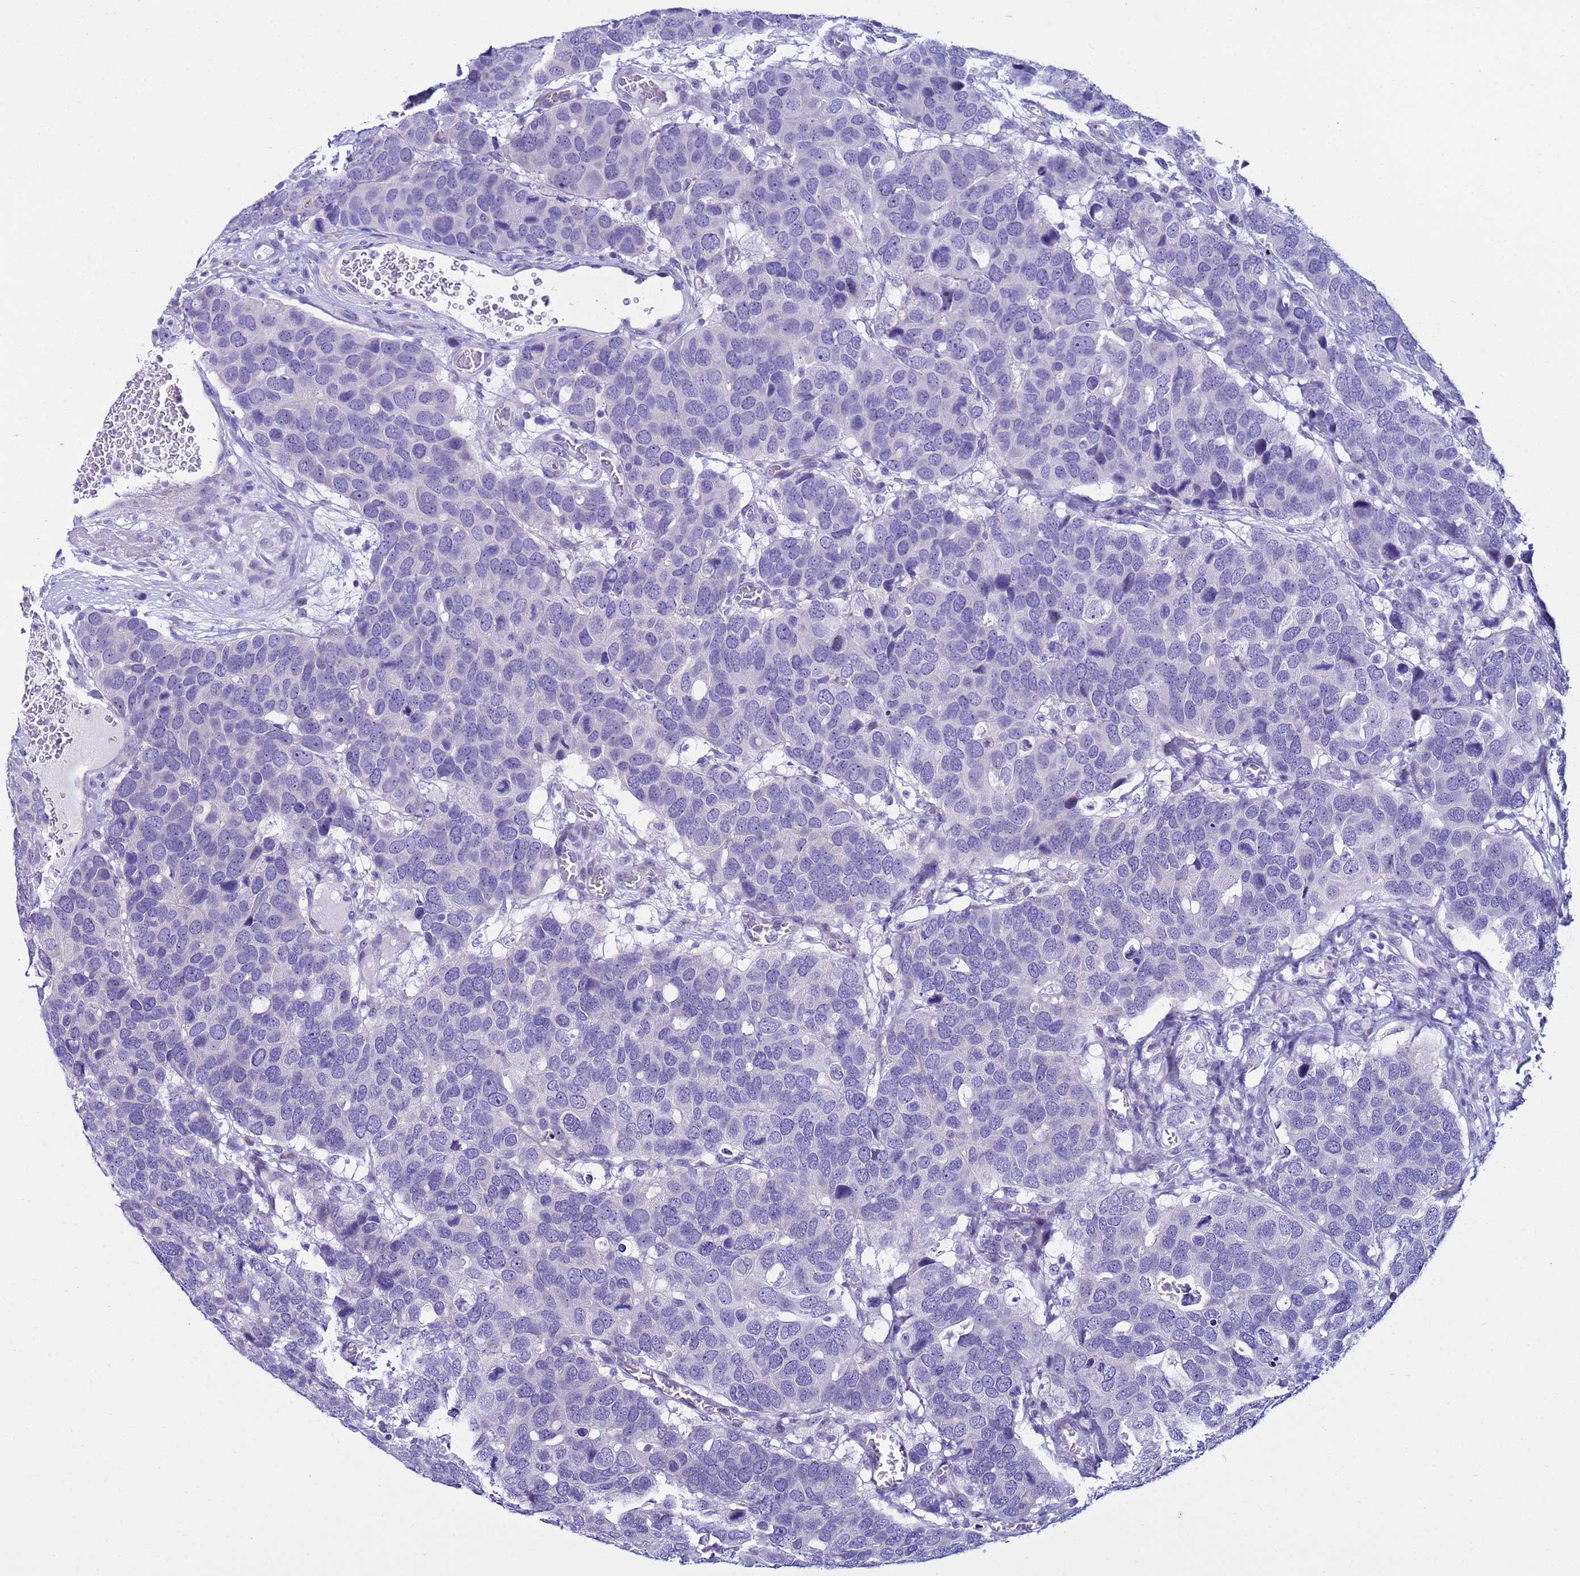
{"staining": {"intensity": "negative", "quantity": "none", "location": "none"}, "tissue": "breast cancer", "cell_type": "Tumor cells", "image_type": "cancer", "snomed": [{"axis": "morphology", "description": "Duct carcinoma"}, {"axis": "topography", "description": "Breast"}], "caption": "This histopathology image is of intraductal carcinoma (breast) stained with IHC to label a protein in brown with the nuclei are counter-stained blue. There is no expression in tumor cells. (DAB (3,3'-diaminobenzidine) immunohistochemistry with hematoxylin counter stain).", "gene": "IGSF11", "patient": {"sex": "female", "age": 83}}